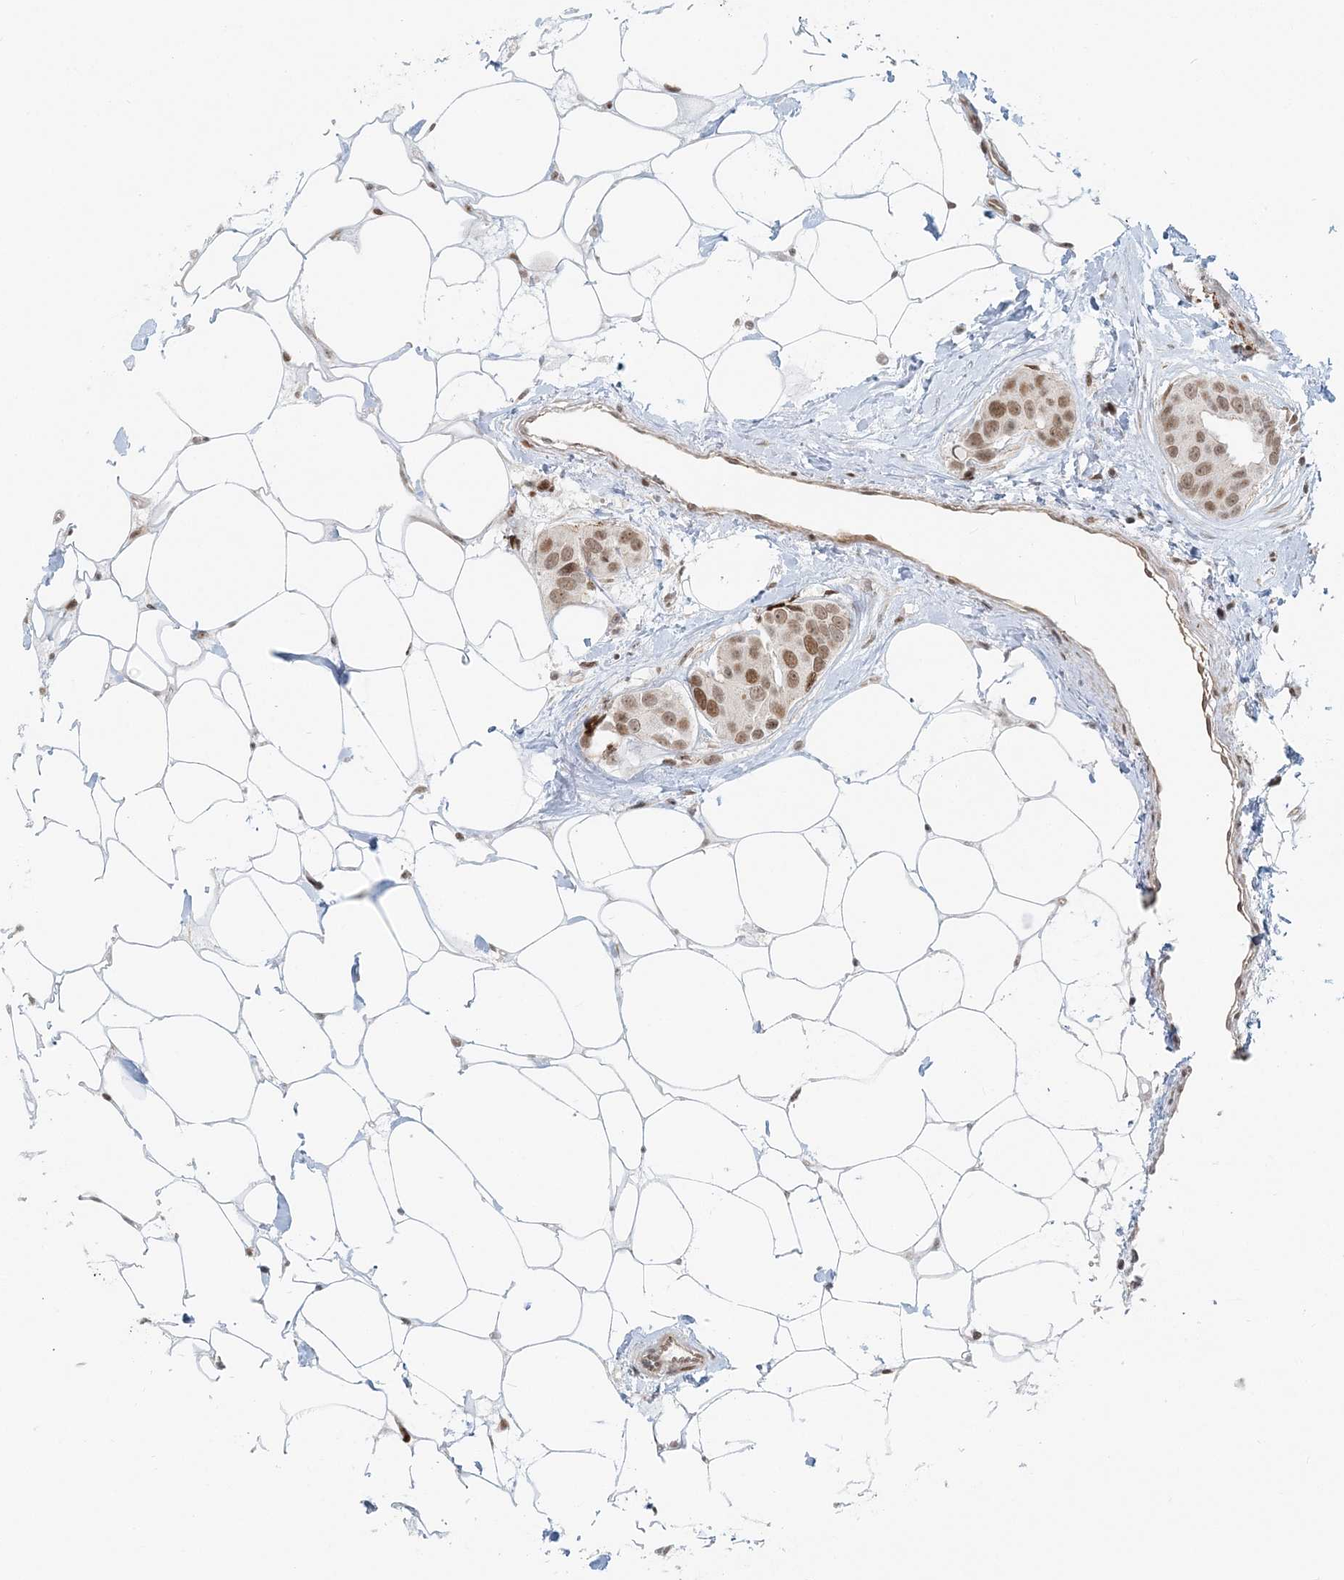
{"staining": {"intensity": "moderate", "quantity": ">75%", "location": "nuclear"}, "tissue": "breast cancer", "cell_type": "Tumor cells", "image_type": "cancer", "snomed": [{"axis": "morphology", "description": "Normal tissue, NOS"}, {"axis": "morphology", "description": "Duct carcinoma"}, {"axis": "topography", "description": "Breast"}], "caption": "IHC of breast cancer shows medium levels of moderate nuclear expression in about >75% of tumor cells. (IHC, brightfield microscopy, high magnification).", "gene": "BAZ1B", "patient": {"sex": "female", "age": 39}}